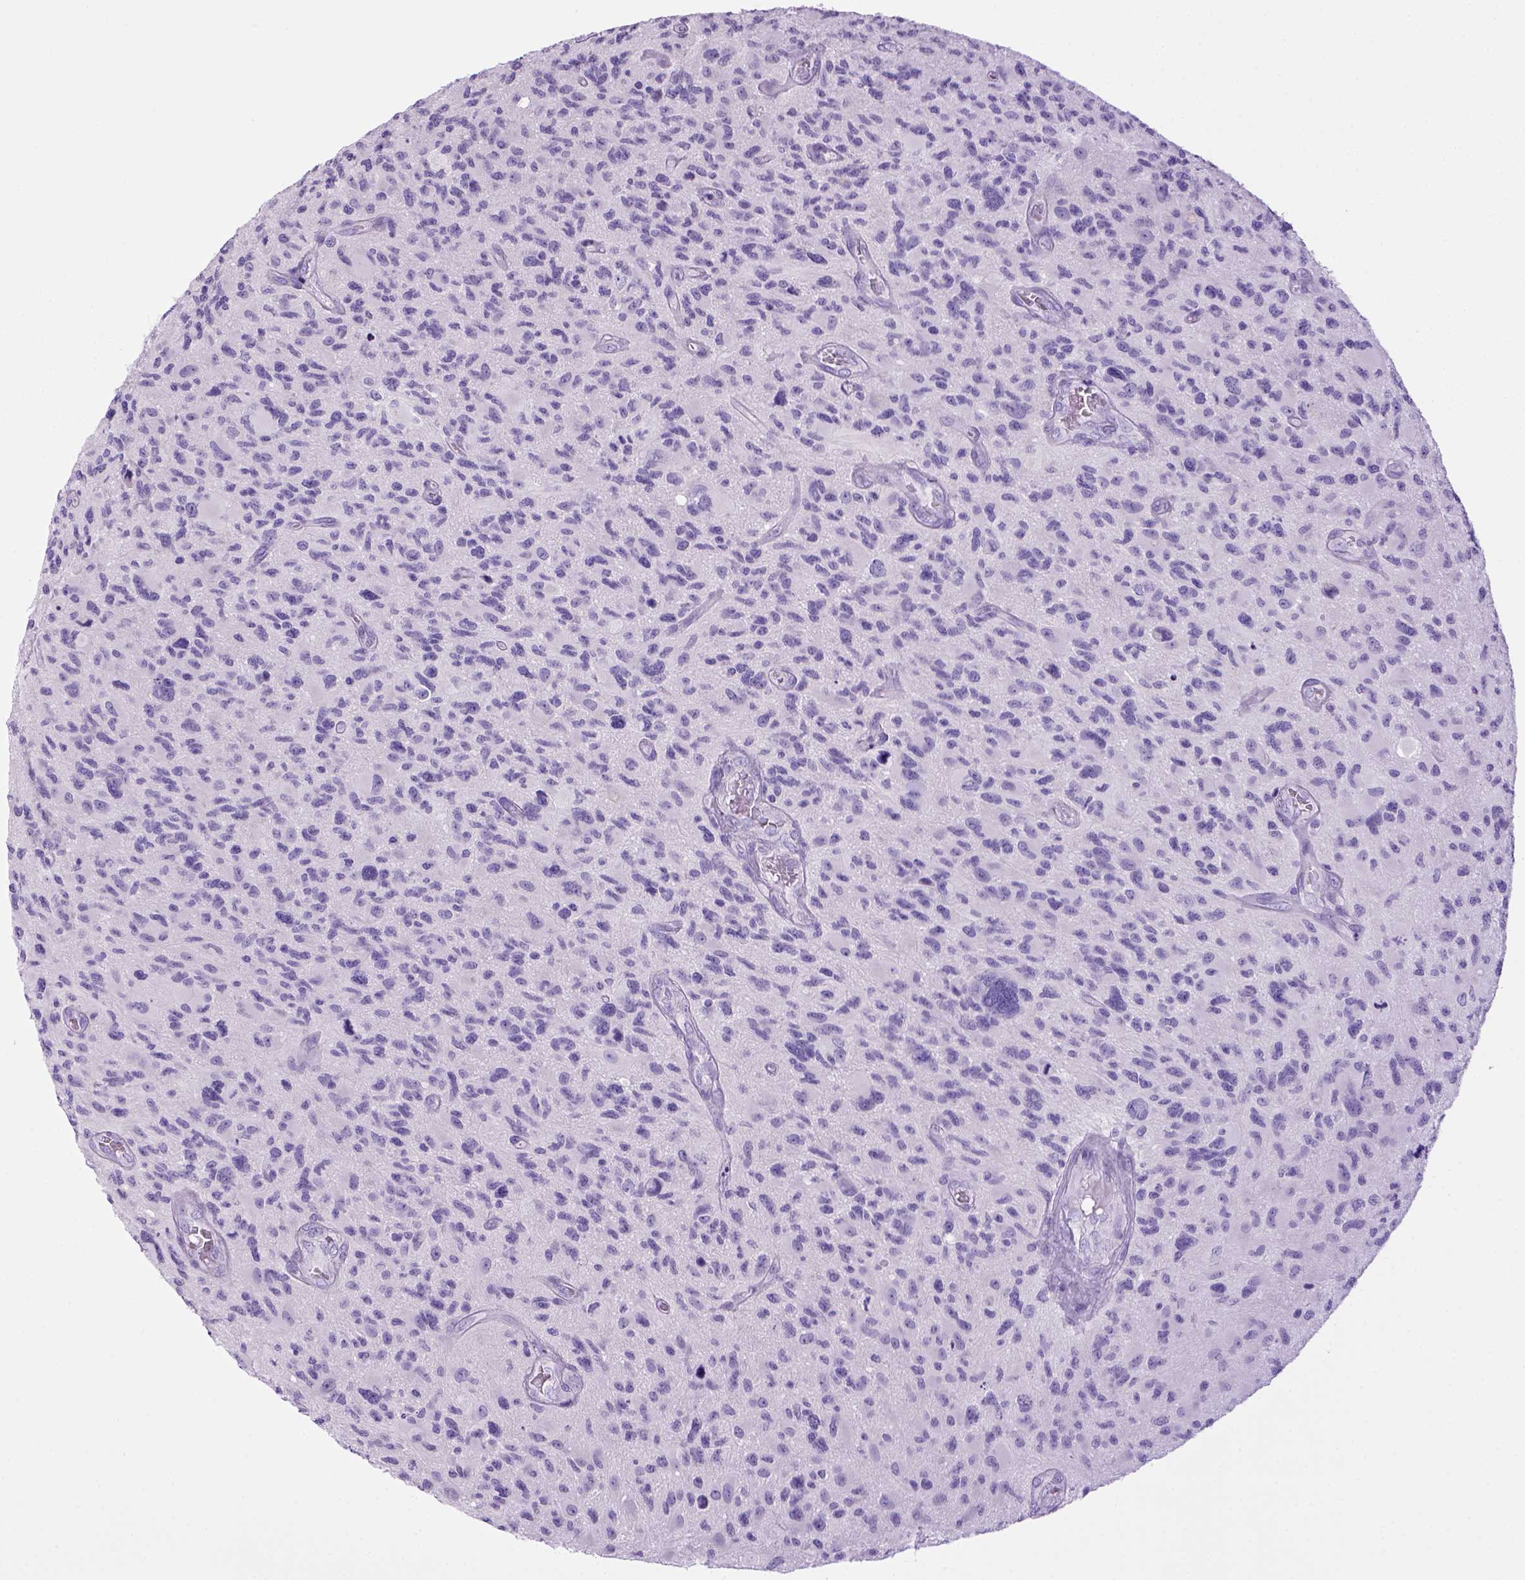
{"staining": {"intensity": "negative", "quantity": "none", "location": "none"}, "tissue": "glioma", "cell_type": "Tumor cells", "image_type": "cancer", "snomed": [{"axis": "morphology", "description": "Glioma, malignant, NOS"}, {"axis": "morphology", "description": "Glioma, malignant, High grade"}, {"axis": "topography", "description": "Brain"}], "caption": "Immunohistochemical staining of human glioma demonstrates no significant expression in tumor cells.", "gene": "SGCG", "patient": {"sex": "female", "age": 71}}